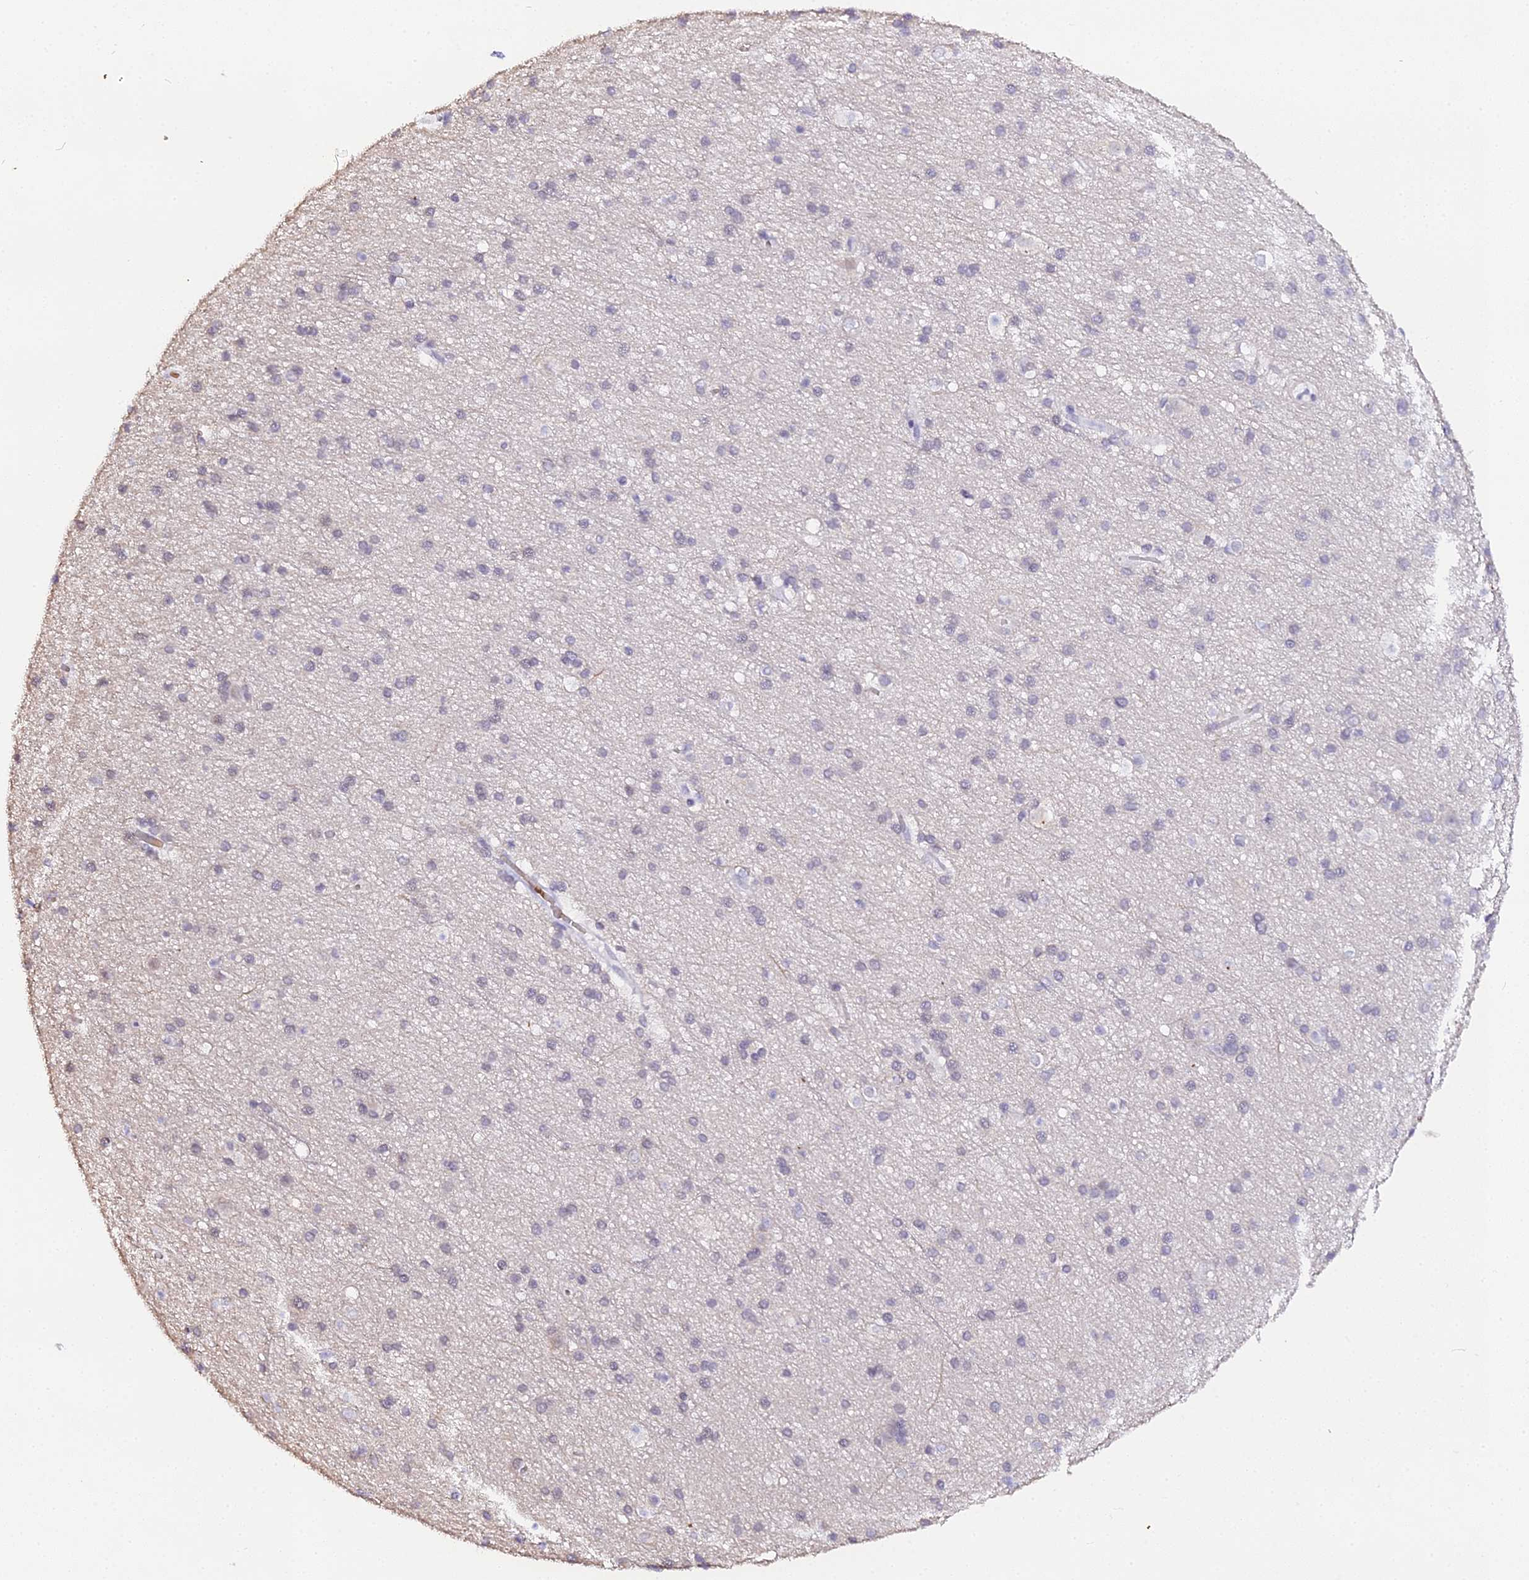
{"staining": {"intensity": "negative", "quantity": "none", "location": "none"}, "tissue": "cerebral cortex", "cell_type": "Endothelial cells", "image_type": "normal", "snomed": [{"axis": "morphology", "description": "Normal tissue, NOS"}, {"axis": "topography", "description": "Cerebral cortex"}], "caption": "There is no significant staining in endothelial cells of cerebral cortex.", "gene": "CFAP45", "patient": {"sex": "male", "age": 54}}